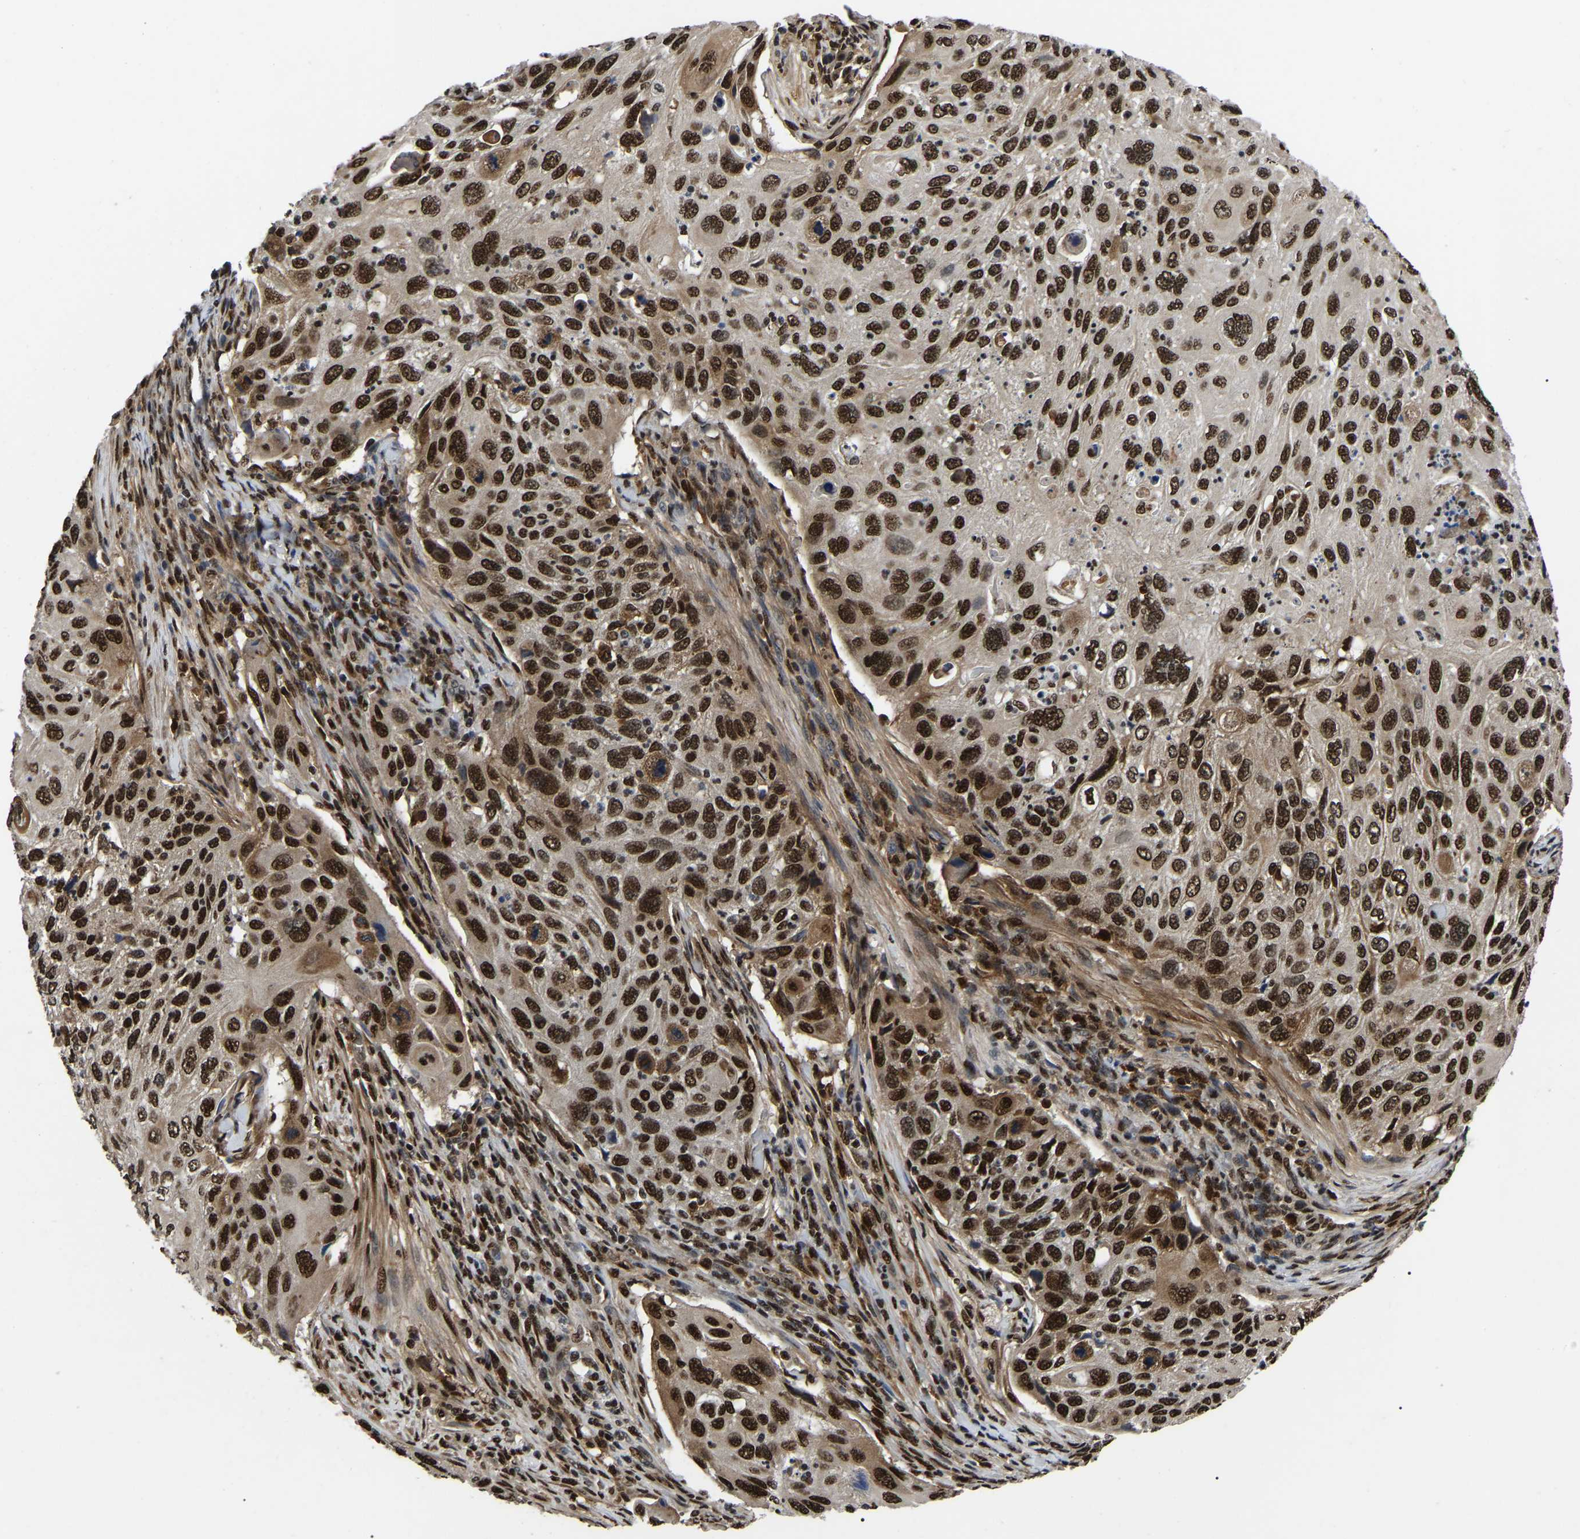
{"staining": {"intensity": "strong", "quantity": ">75%", "location": "nuclear"}, "tissue": "cervical cancer", "cell_type": "Tumor cells", "image_type": "cancer", "snomed": [{"axis": "morphology", "description": "Squamous cell carcinoma, NOS"}, {"axis": "topography", "description": "Cervix"}], "caption": "Cervical cancer stained with a brown dye shows strong nuclear positive staining in about >75% of tumor cells.", "gene": "TRIM35", "patient": {"sex": "female", "age": 70}}